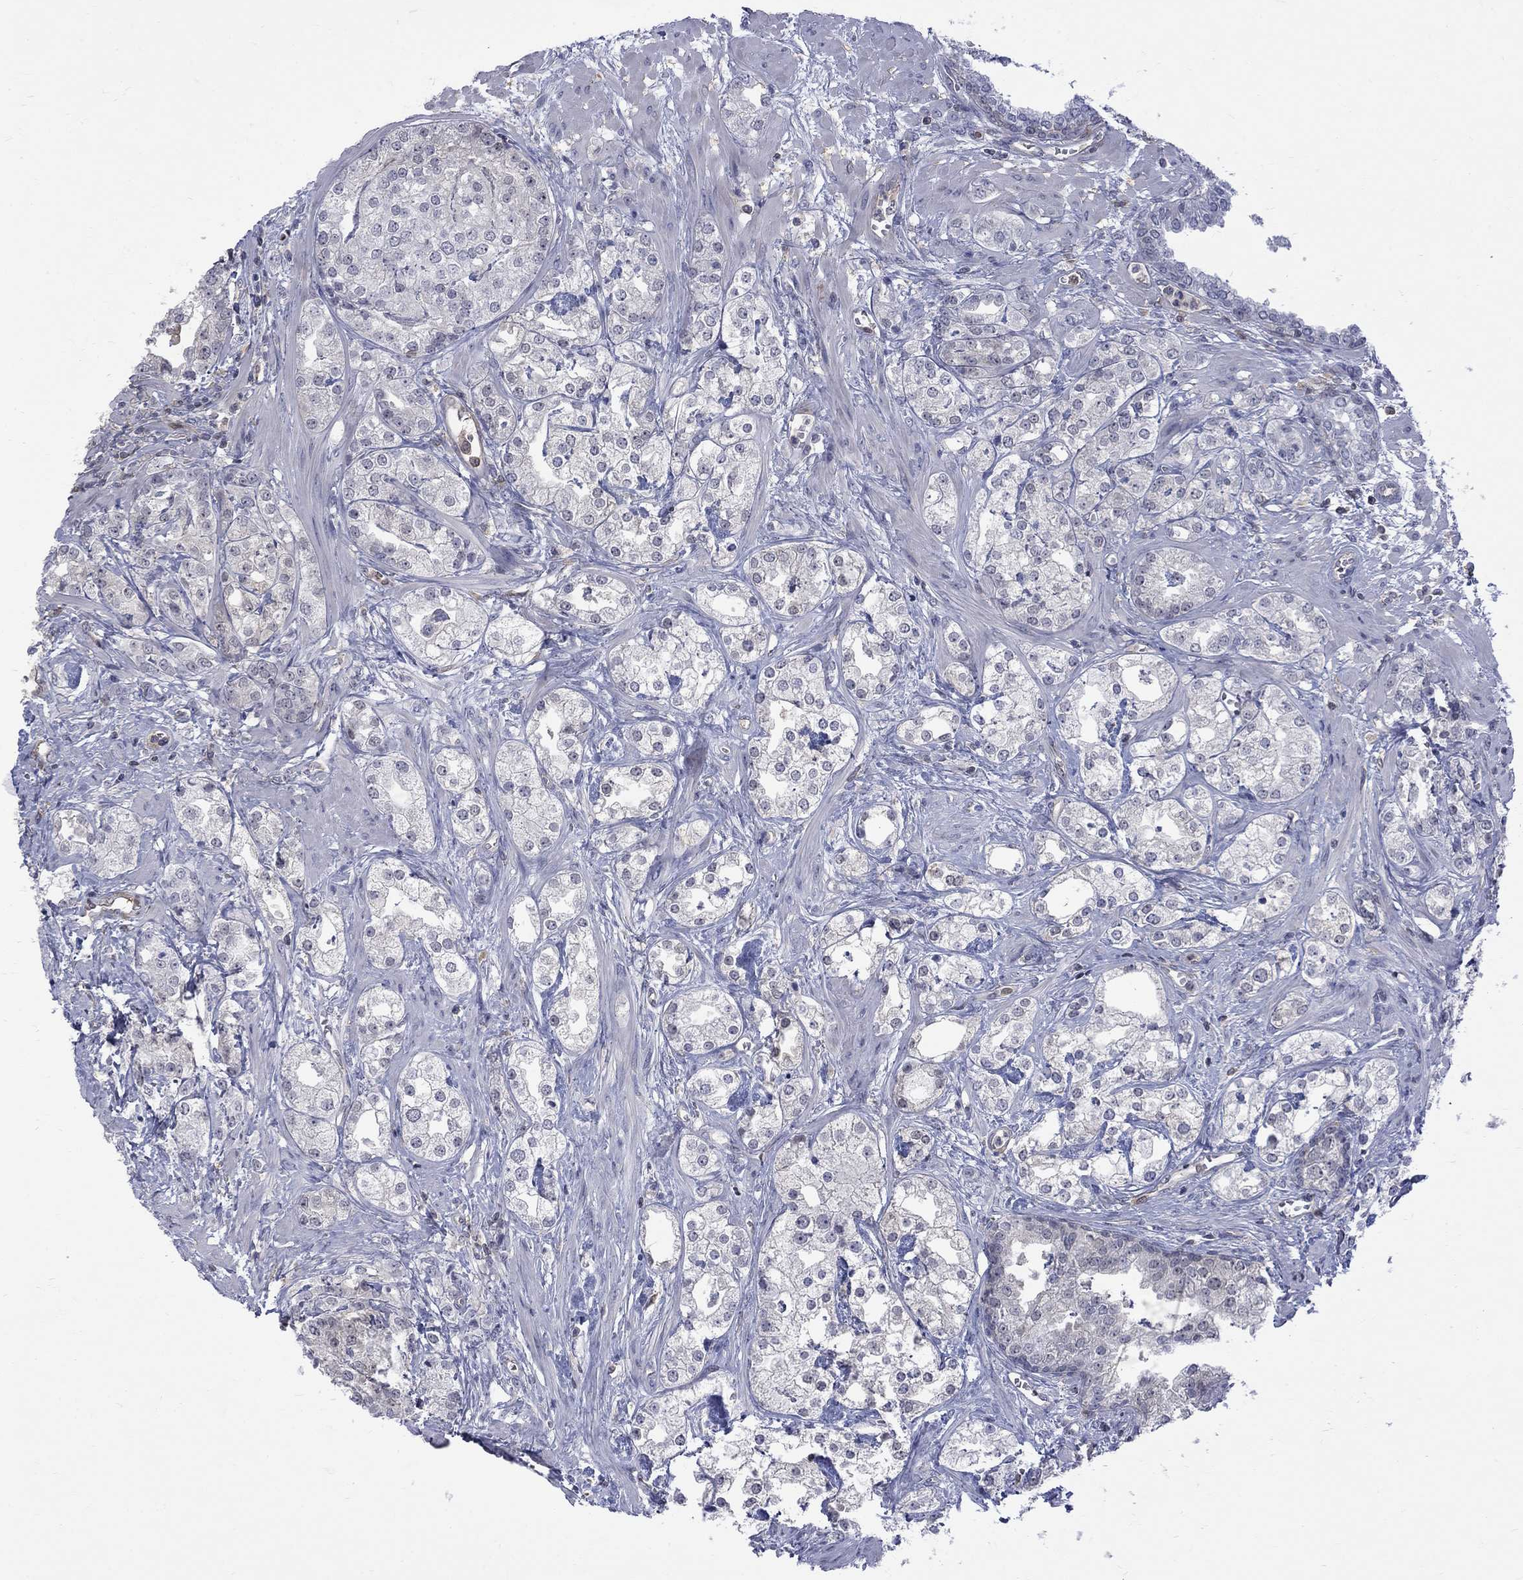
{"staining": {"intensity": "negative", "quantity": "none", "location": "none"}, "tissue": "prostate cancer", "cell_type": "Tumor cells", "image_type": "cancer", "snomed": [{"axis": "morphology", "description": "Adenocarcinoma, NOS"}, {"axis": "topography", "description": "Prostate and seminal vesicle, NOS"}, {"axis": "topography", "description": "Prostate"}], "caption": "This is an immunohistochemistry histopathology image of human prostate adenocarcinoma. There is no expression in tumor cells.", "gene": "HKDC1", "patient": {"sex": "male", "age": 62}}